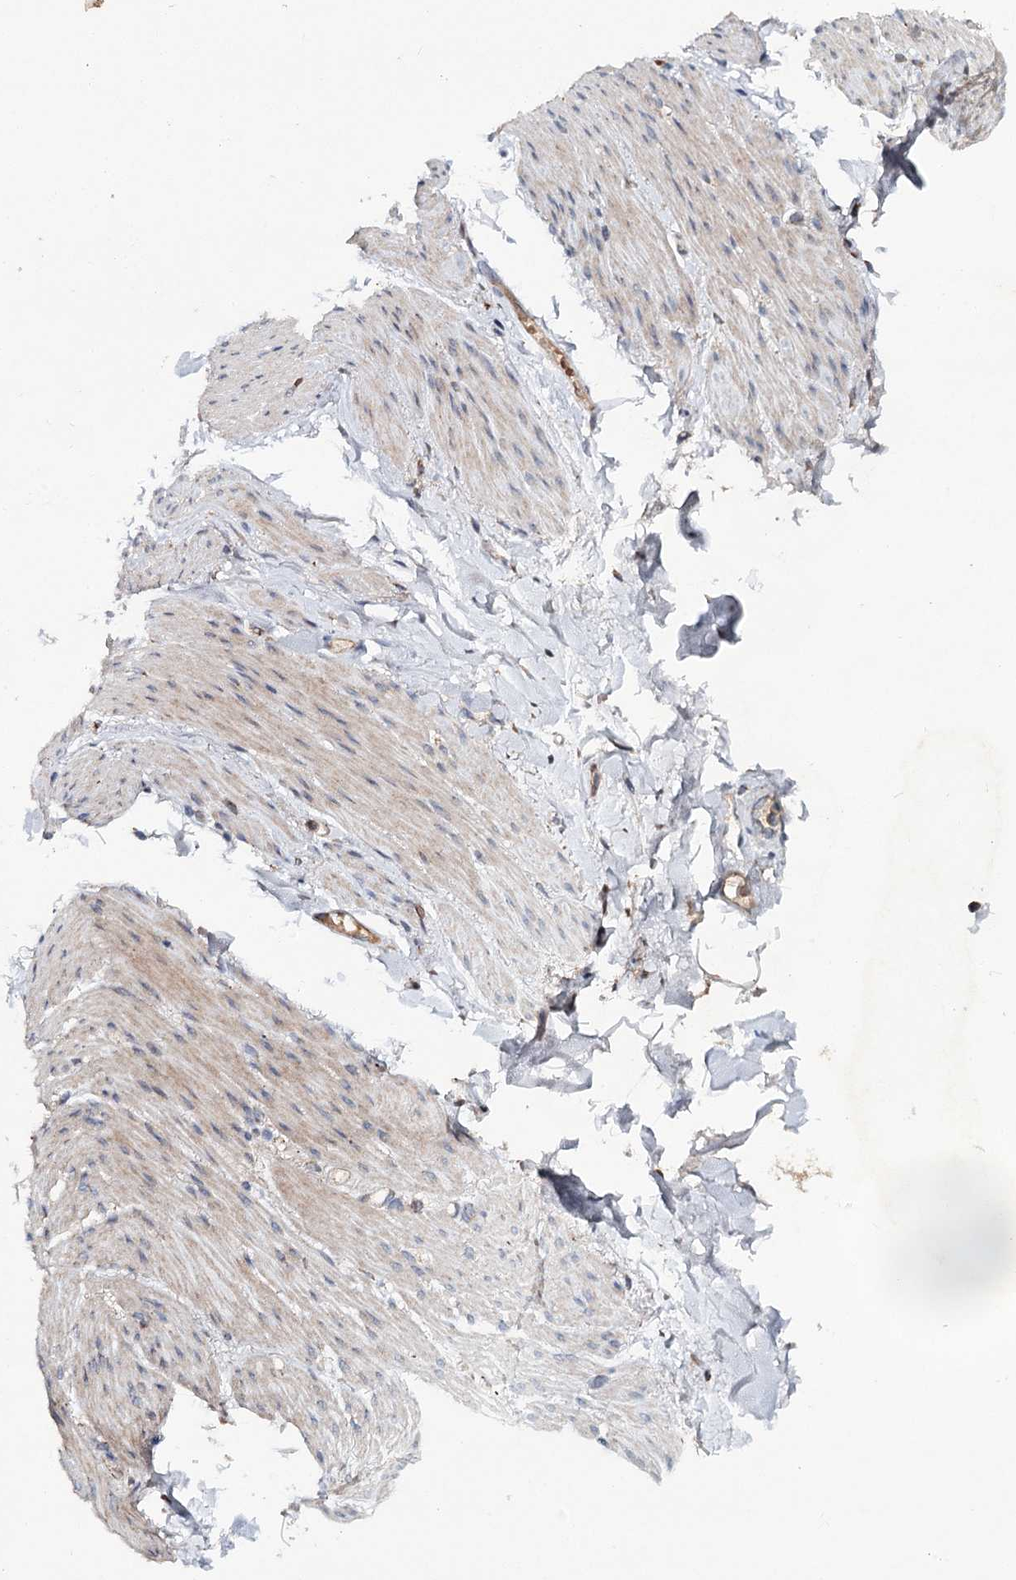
{"staining": {"intensity": "negative", "quantity": "none", "location": "none"}, "tissue": "adipose tissue", "cell_type": "Adipocytes", "image_type": "normal", "snomed": [{"axis": "morphology", "description": "Normal tissue, NOS"}, {"axis": "topography", "description": "Colon"}, {"axis": "topography", "description": "Peripheral nerve tissue"}], "caption": "High magnification brightfield microscopy of normal adipose tissue stained with DAB (3,3'-diaminobenzidine) (brown) and counterstained with hematoxylin (blue): adipocytes show no significant expression. (DAB IHC with hematoxylin counter stain).", "gene": "PYROXD2", "patient": {"sex": "female", "age": 61}}